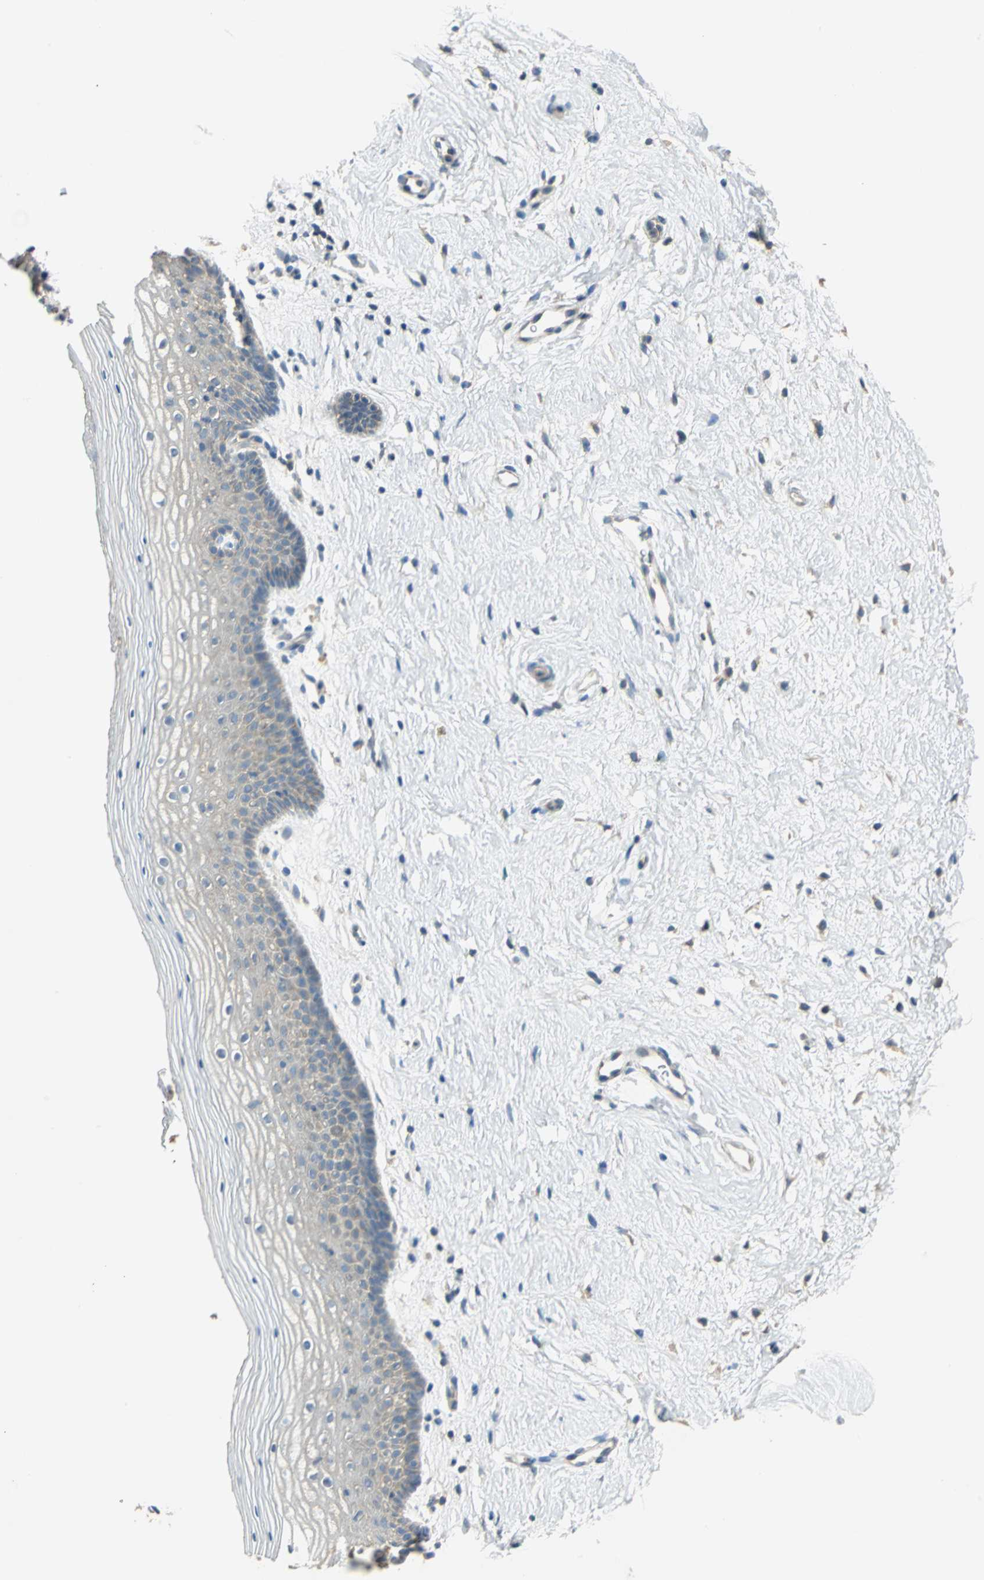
{"staining": {"intensity": "moderate", "quantity": "<25%", "location": "cytoplasmic/membranous"}, "tissue": "vagina", "cell_type": "Squamous epithelial cells", "image_type": "normal", "snomed": [{"axis": "morphology", "description": "Normal tissue, NOS"}, {"axis": "topography", "description": "Vagina"}], "caption": "Unremarkable vagina was stained to show a protein in brown. There is low levels of moderate cytoplasmic/membranous expression in about <25% of squamous epithelial cells. The protein is shown in brown color, while the nuclei are stained blue.", "gene": "SHC2", "patient": {"sex": "female", "age": 46}}